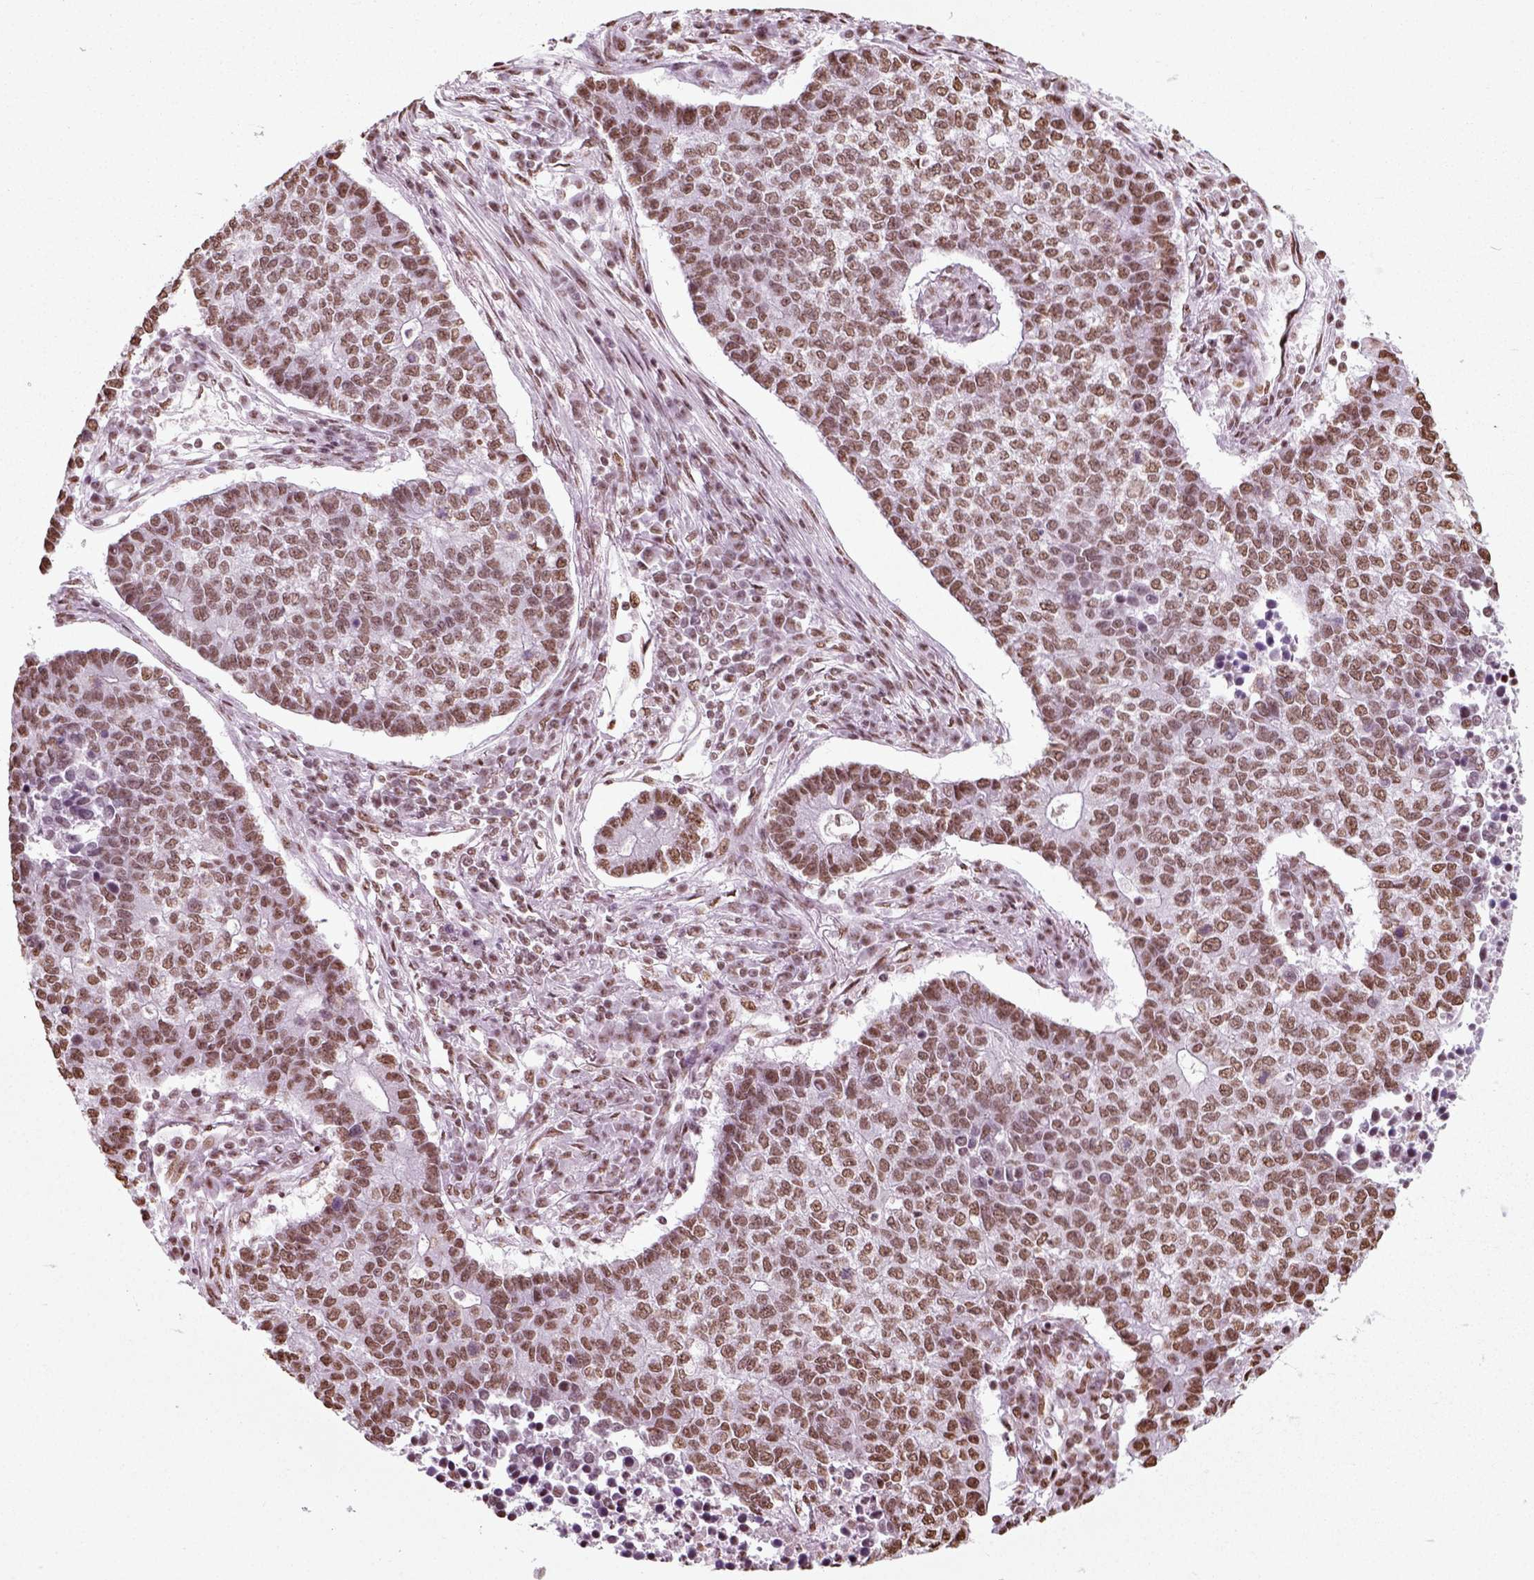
{"staining": {"intensity": "moderate", "quantity": ">75%", "location": "nuclear"}, "tissue": "lung cancer", "cell_type": "Tumor cells", "image_type": "cancer", "snomed": [{"axis": "morphology", "description": "Adenocarcinoma, NOS"}, {"axis": "topography", "description": "Lung"}], "caption": "Brown immunohistochemical staining in lung adenocarcinoma demonstrates moderate nuclear positivity in approximately >75% of tumor cells.", "gene": "POLR1H", "patient": {"sex": "male", "age": 57}}